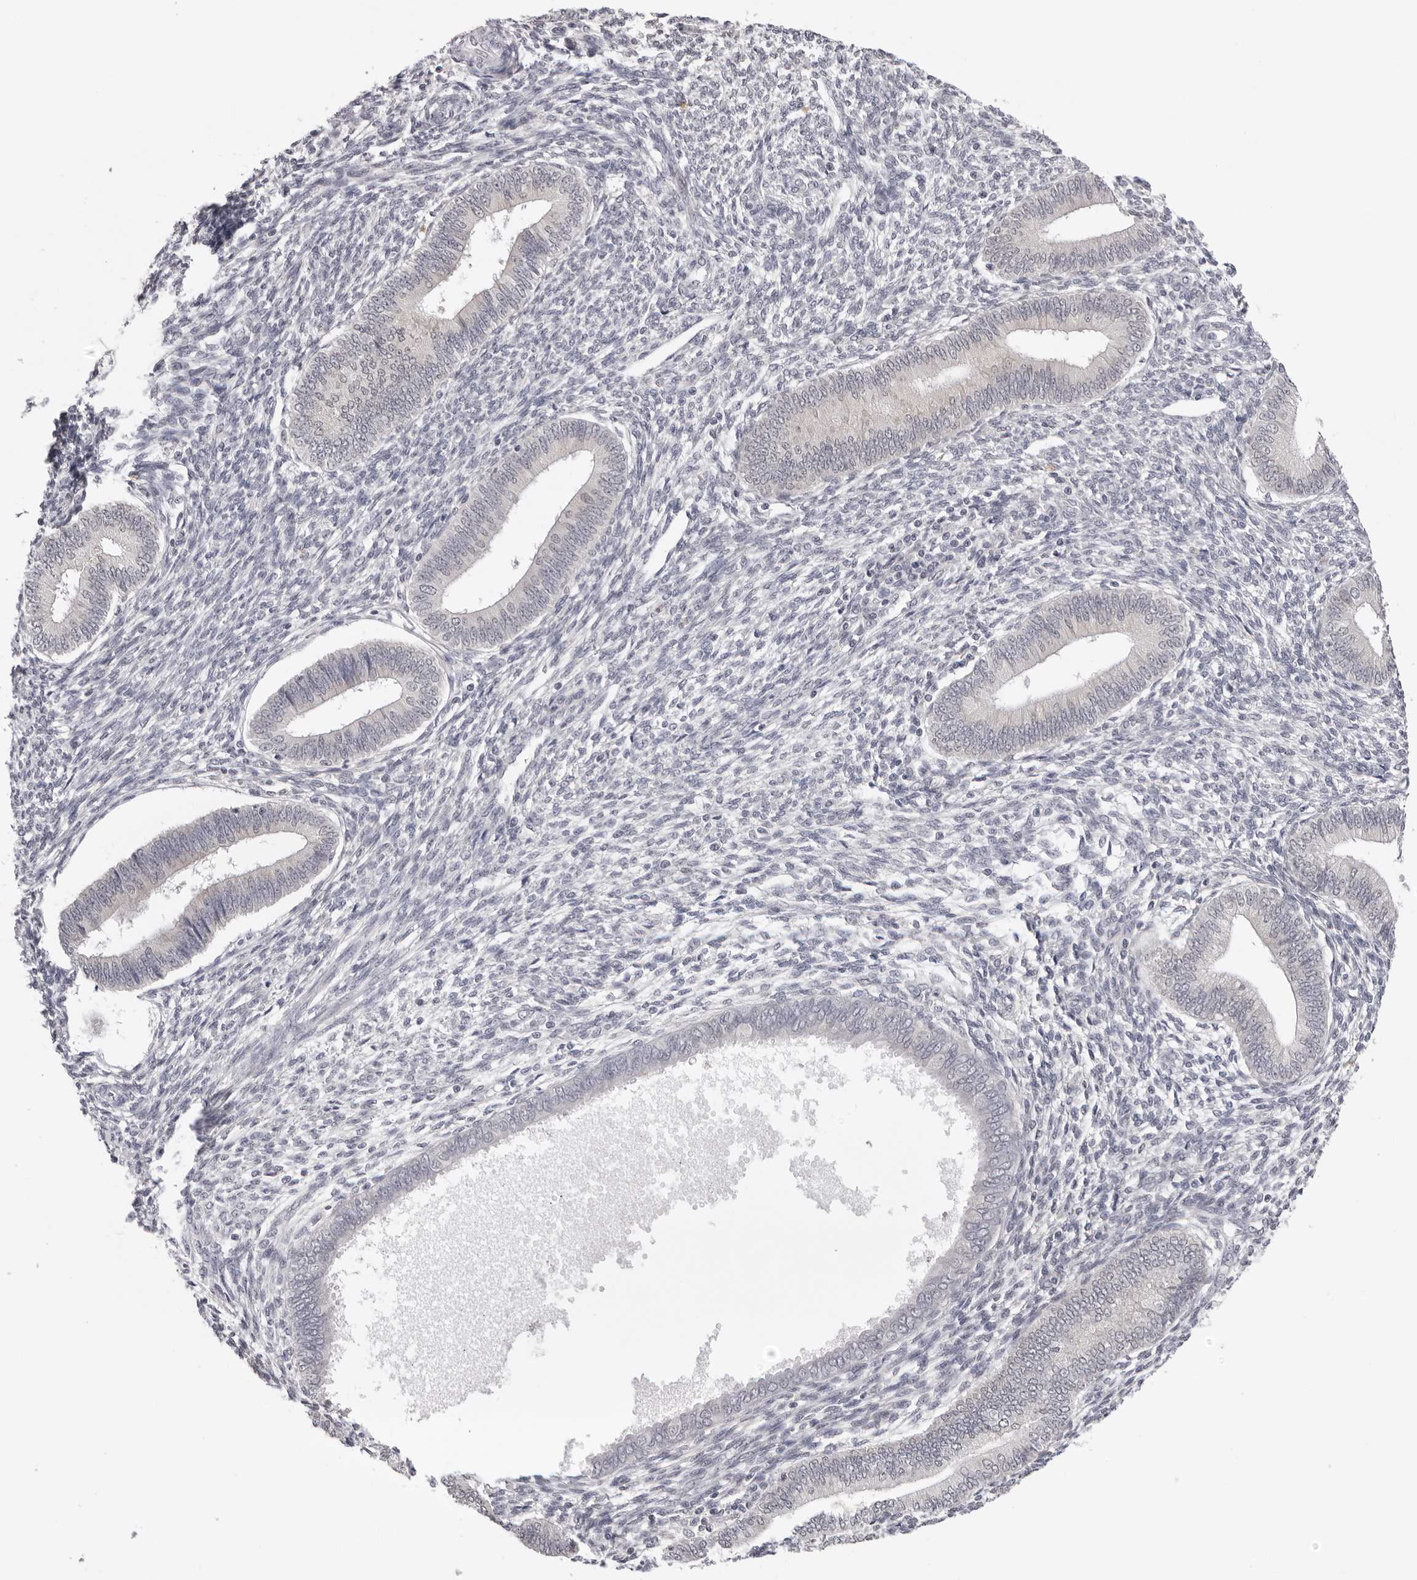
{"staining": {"intensity": "negative", "quantity": "none", "location": "none"}, "tissue": "endometrium", "cell_type": "Cells in endometrial stroma", "image_type": "normal", "snomed": [{"axis": "morphology", "description": "Normal tissue, NOS"}, {"axis": "topography", "description": "Endometrium"}], "caption": "Cells in endometrial stroma are negative for protein expression in normal human endometrium. (Stains: DAB IHC with hematoxylin counter stain, Microscopy: brightfield microscopy at high magnification).", "gene": "PRUNE1", "patient": {"sex": "female", "age": 46}}